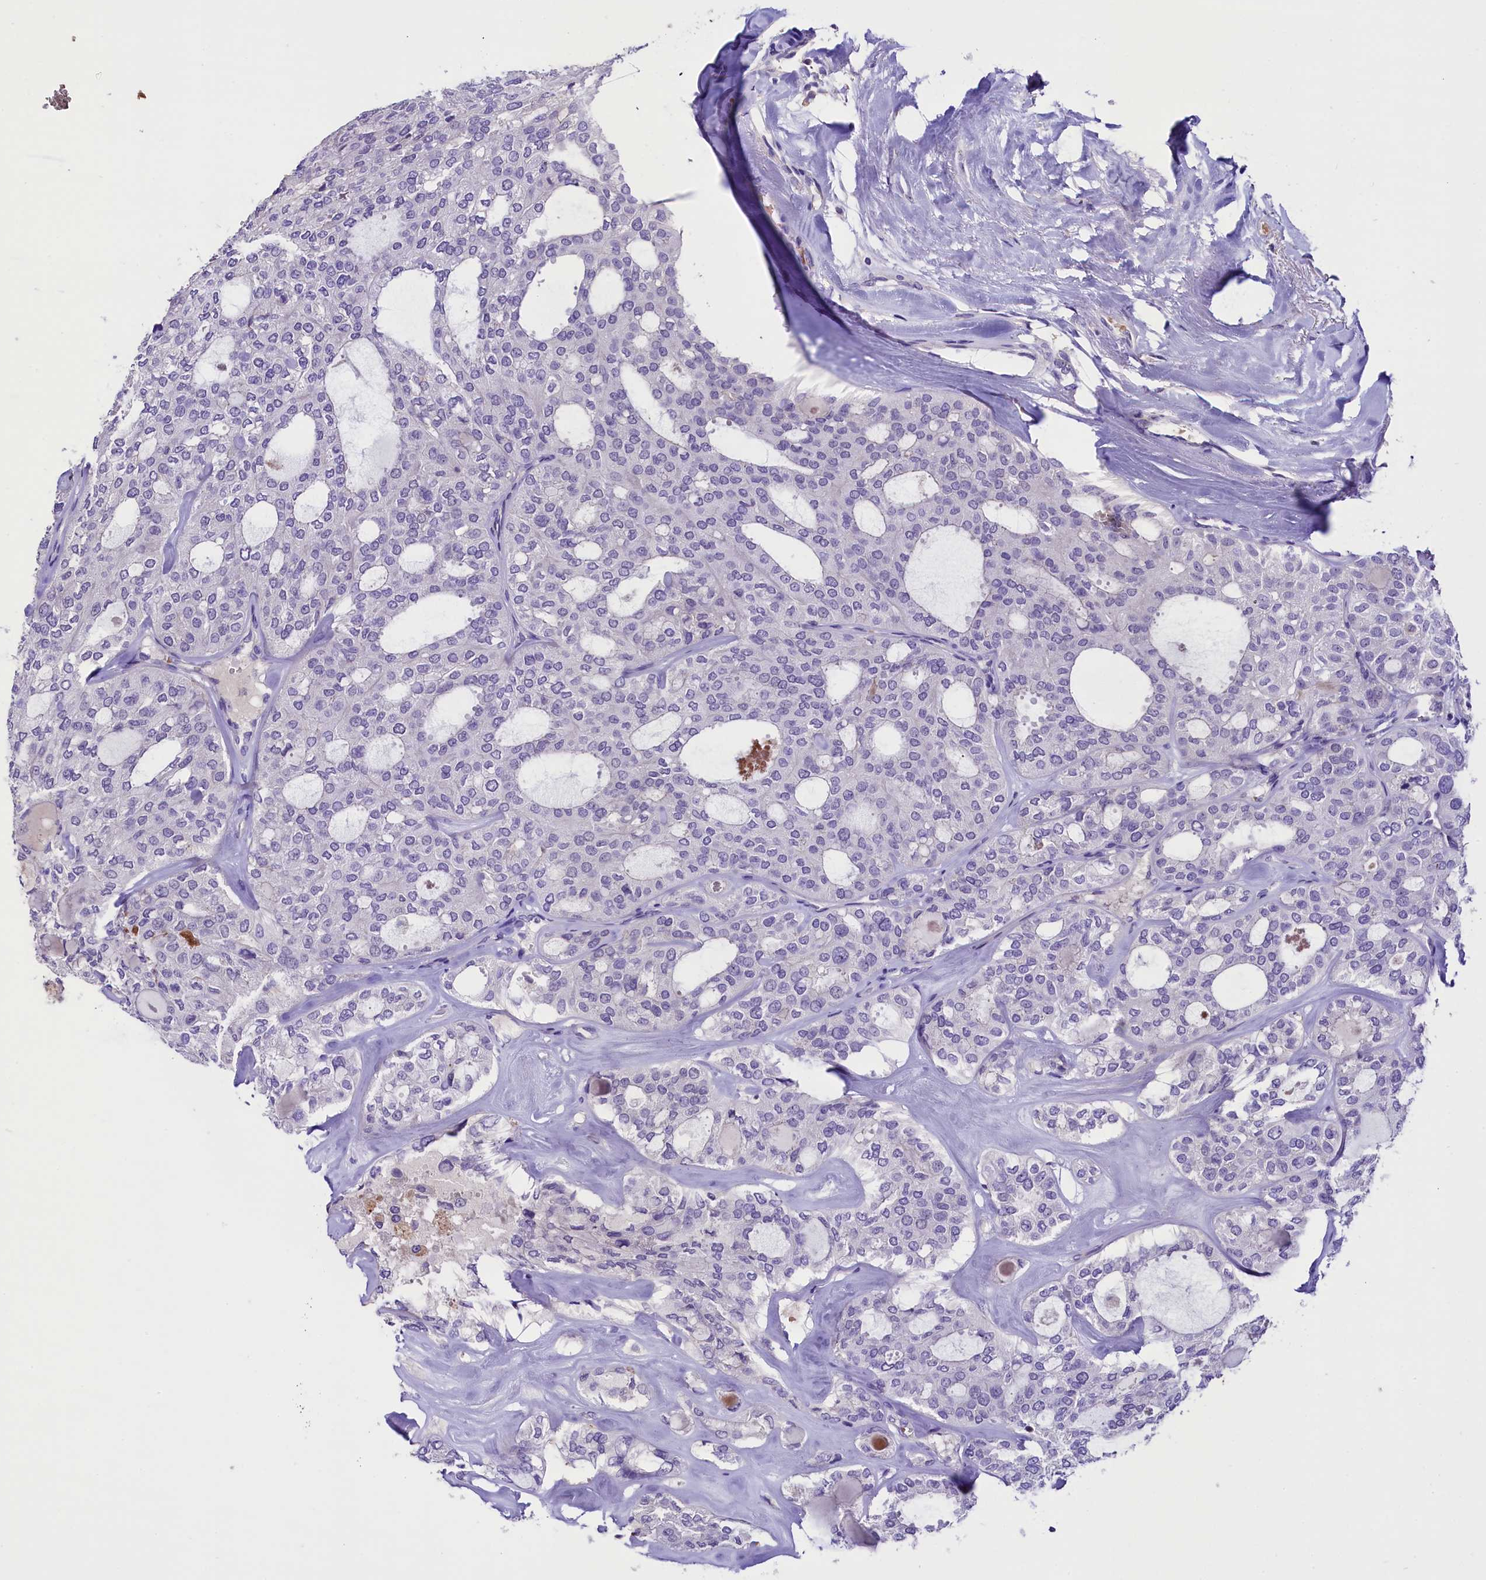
{"staining": {"intensity": "negative", "quantity": "none", "location": "none"}, "tissue": "thyroid cancer", "cell_type": "Tumor cells", "image_type": "cancer", "snomed": [{"axis": "morphology", "description": "Follicular adenoma carcinoma, NOS"}, {"axis": "topography", "description": "Thyroid gland"}], "caption": "High magnification brightfield microscopy of thyroid follicular adenoma carcinoma stained with DAB (3,3'-diaminobenzidine) (brown) and counterstained with hematoxylin (blue): tumor cells show no significant staining.", "gene": "MEX3B", "patient": {"sex": "male", "age": 75}}